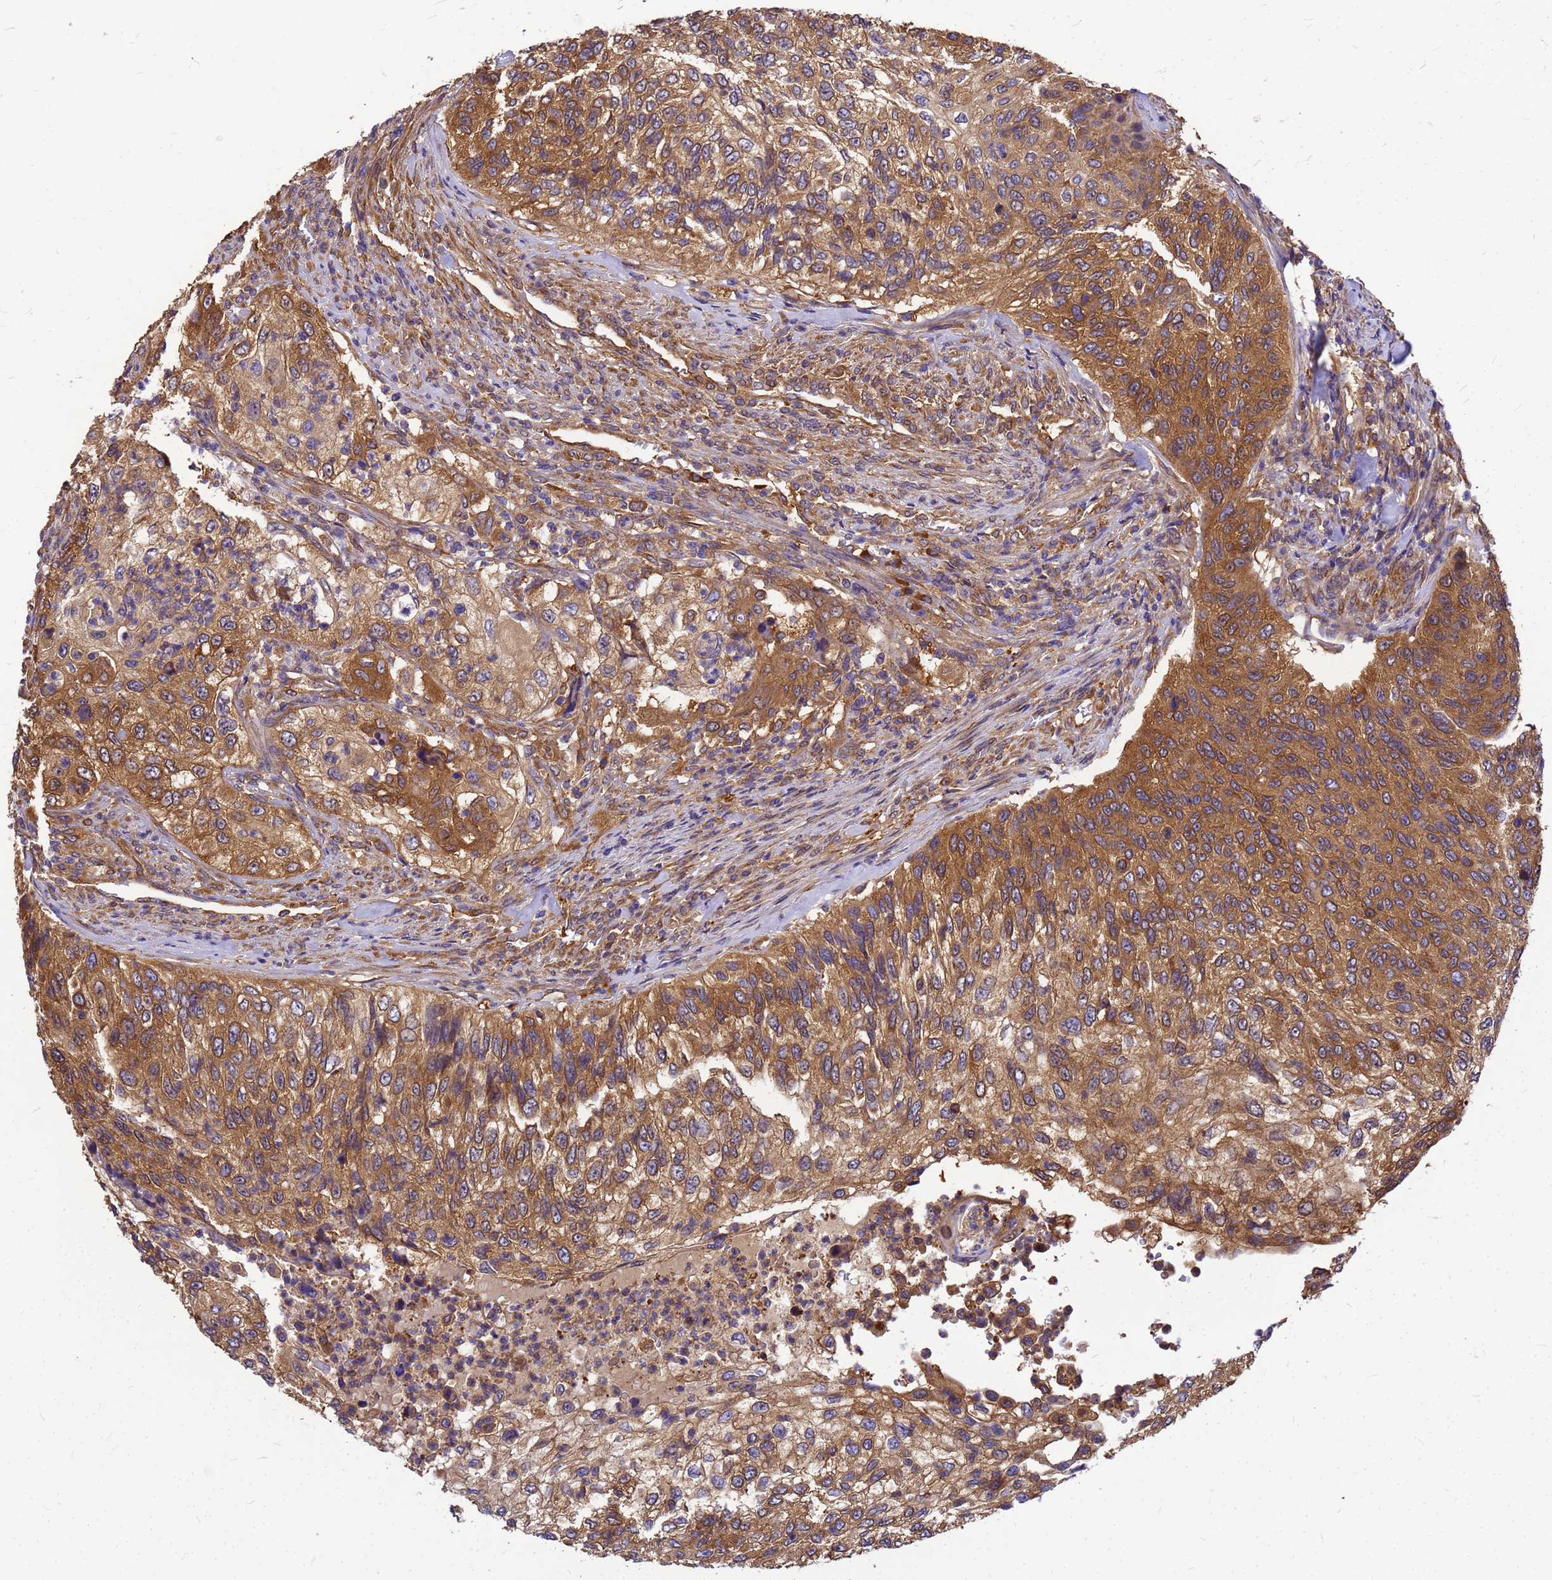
{"staining": {"intensity": "moderate", "quantity": ">75%", "location": "cytoplasmic/membranous"}, "tissue": "urothelial cancer", "cell_type": "Tumor cells", "image_type": "cancer", "snomed": [{"axis": "morphology", "description": "Urothelial carcinoma, High grade"}, {"axis": "topography", "description": "Urinary bladder"}], "caption": "This photomicrograph demonstrates immunohistochemistry (IHC) staining of human urothelial cancer, with medium moderate cytoplasmic/membranous expression in approximately >75% of tumor cells.", "gene": "GID4", "patient": {"sex": "female", "age": 60}}